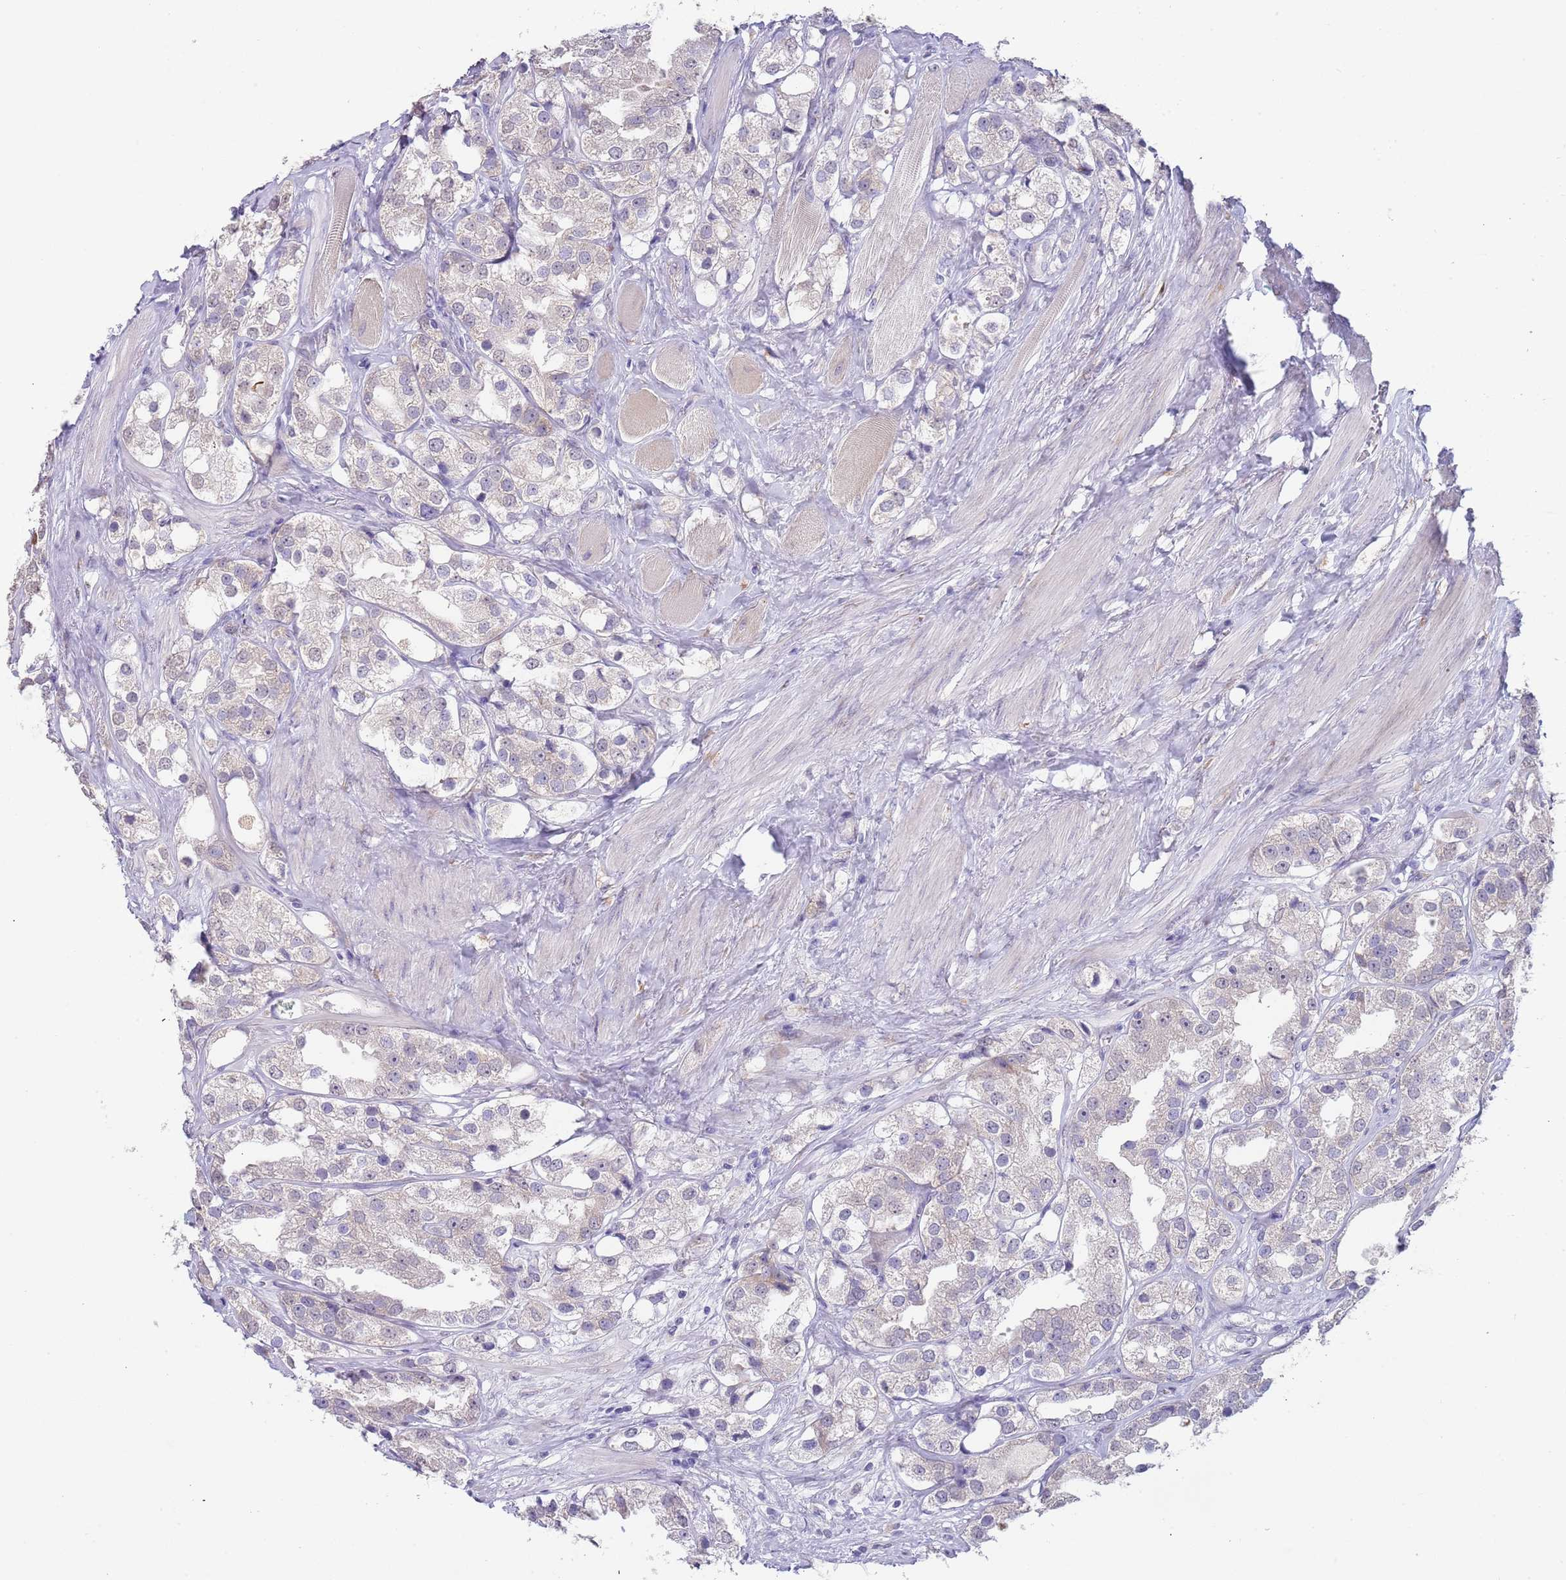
{"staining": {"intensity": "negative", "quantity": "none", "location": "none"}, "tissue": "prostate cancer", "cell_type": "Tumor cells", "image_type": "cancer", "snomed": [{"axis": "morphology", "description": "Adenocarcinoma, NOS"}, {"axis": "topography", "description": "Prostate"}], "caption": "Tumor cells are negative for protein expression in human prostate cancer (adenocarcinoma).", "gene": "TNRC6C", "patient": {"sex": "male", "age": 79}}